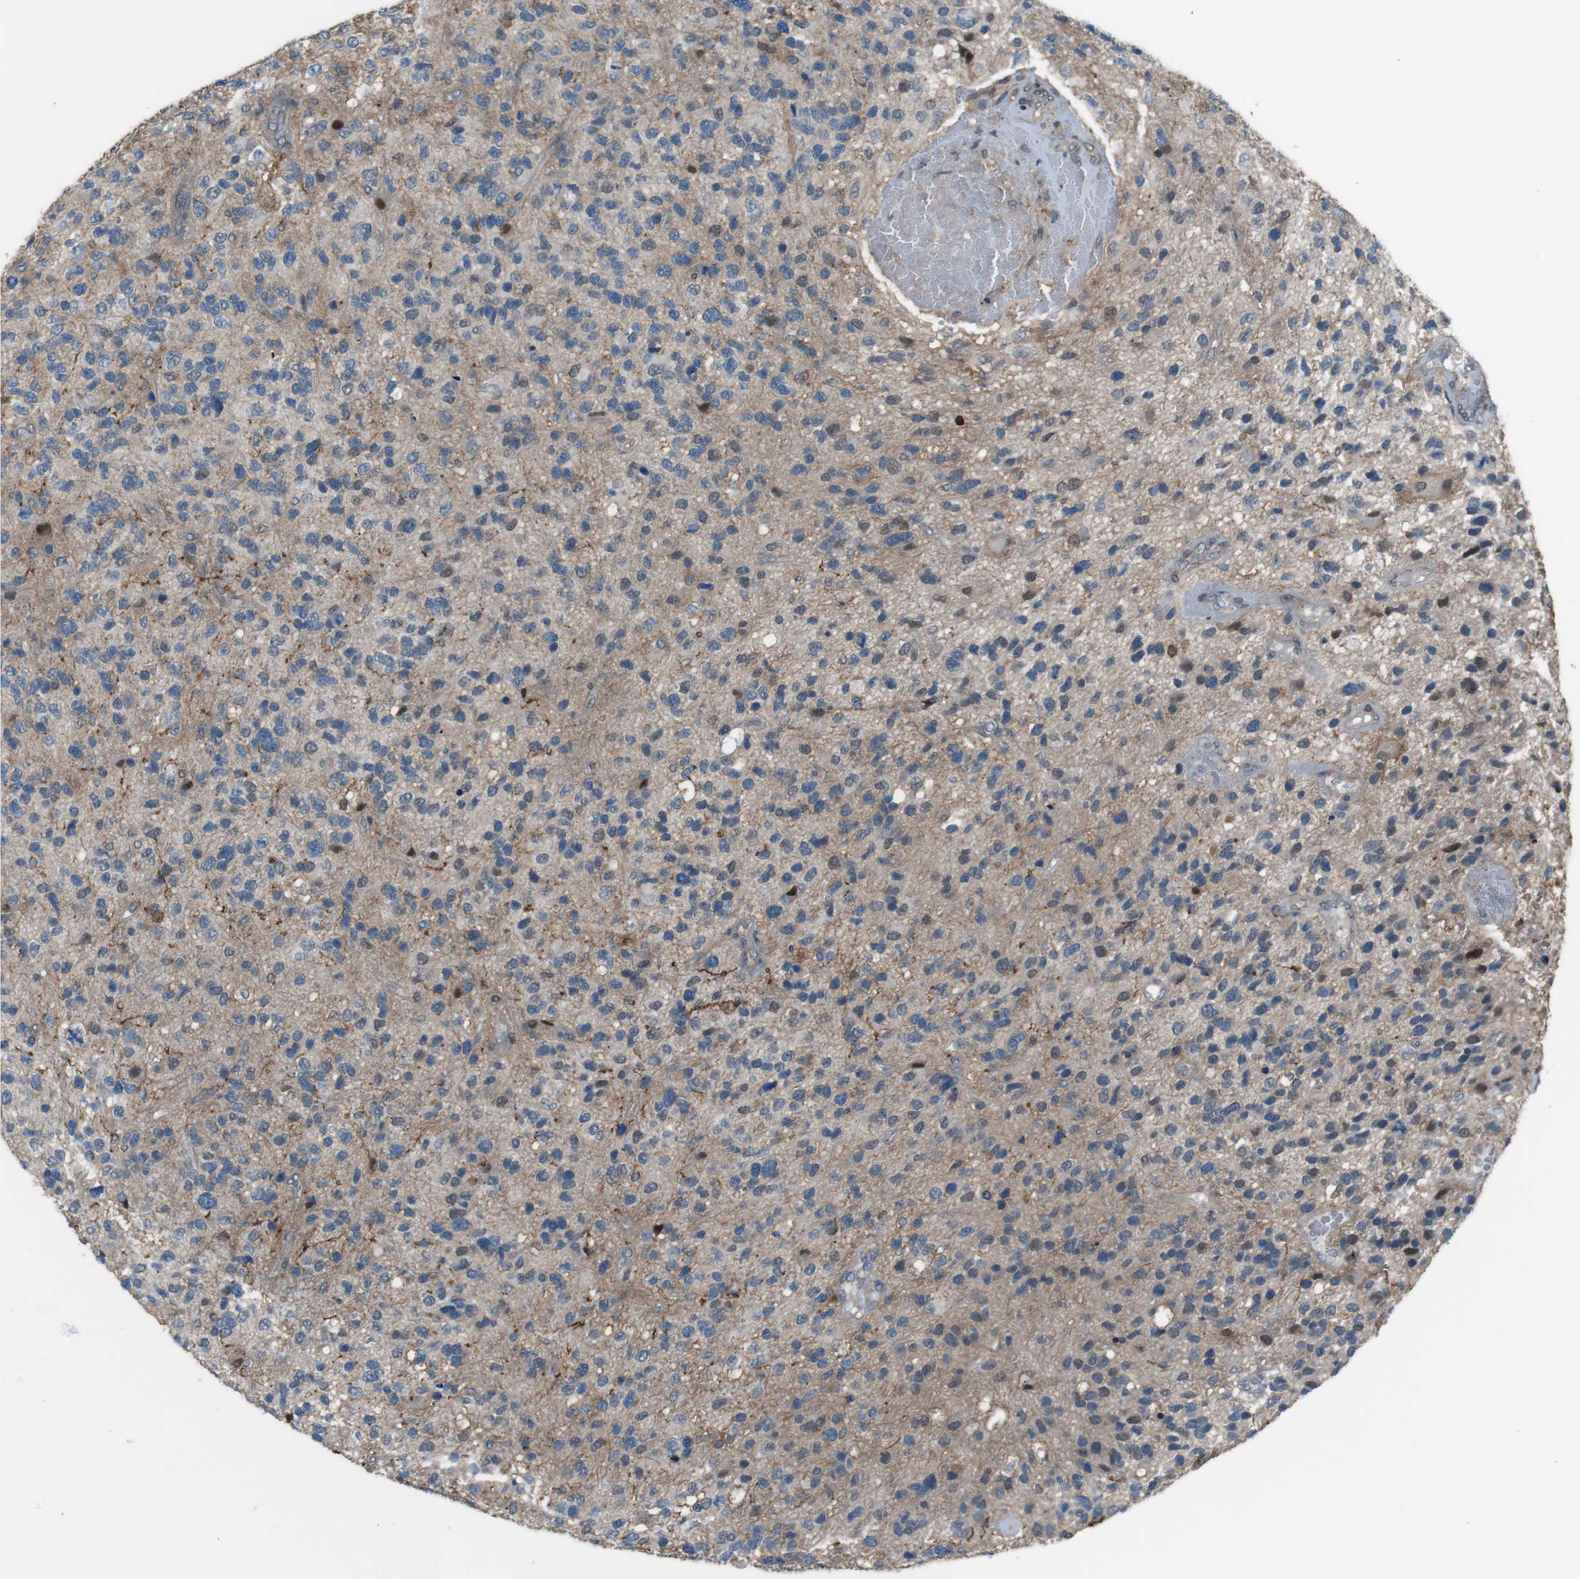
{"staining": {"intensity": "negative", "quantity": "none", "location": "none"}, "tissue": "glioma", "cell_type": "Tumor cells", "image_type": "cancer", "snomed": [{"axis": "morphology", "description": "Glioma, malignant, High grade"}, {"axis": "topography", "description": "Brain"}], "caption": "Immunohistochemical staining of malignant glioma (high-grade) shows no significant staining in tumor cells.", "gene": "ATP2B1", "patient": {"sex": "female", "age": 58}}